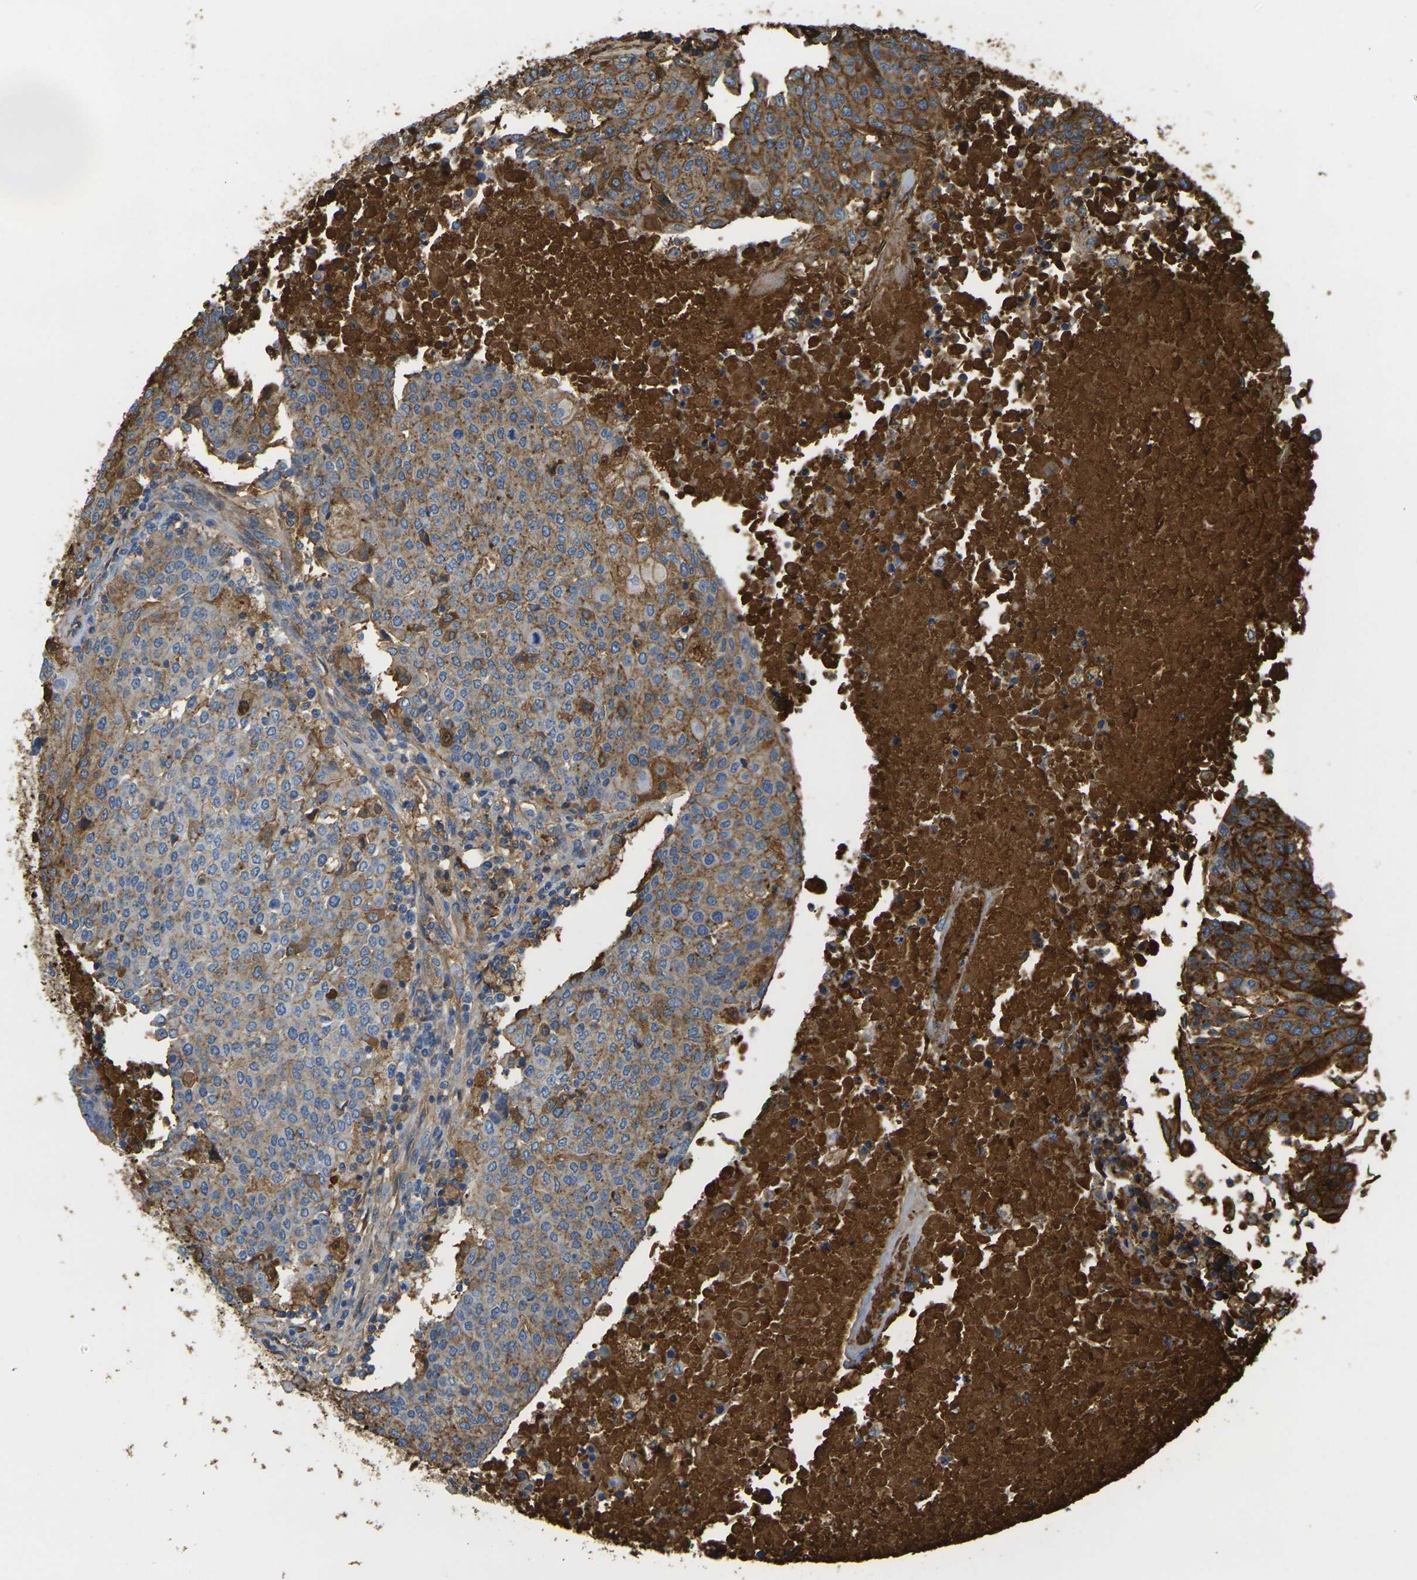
{"staining": {"intensity": "moderate", "quantity": ">75%", "location": "cytoplasmic/membranous"}, "tissue": "urothelial cancer", "cell_type": "Tumor cells", "image_type": "cancer", "snomed": [{"axis": "morphology", "description": "Urothelial carcinoma, High grade"}, {"axis": "topography", "description": "Urinary bladder"}], "caption": "There is medium levels of moderate cytoplasmic/membranous expression in tumor cells of urothelial cancer, as demonstrated by immunohistochemical staining (brown color).", "gene": "PLCD1", "patient": {"sex": "female", "age": 85}}